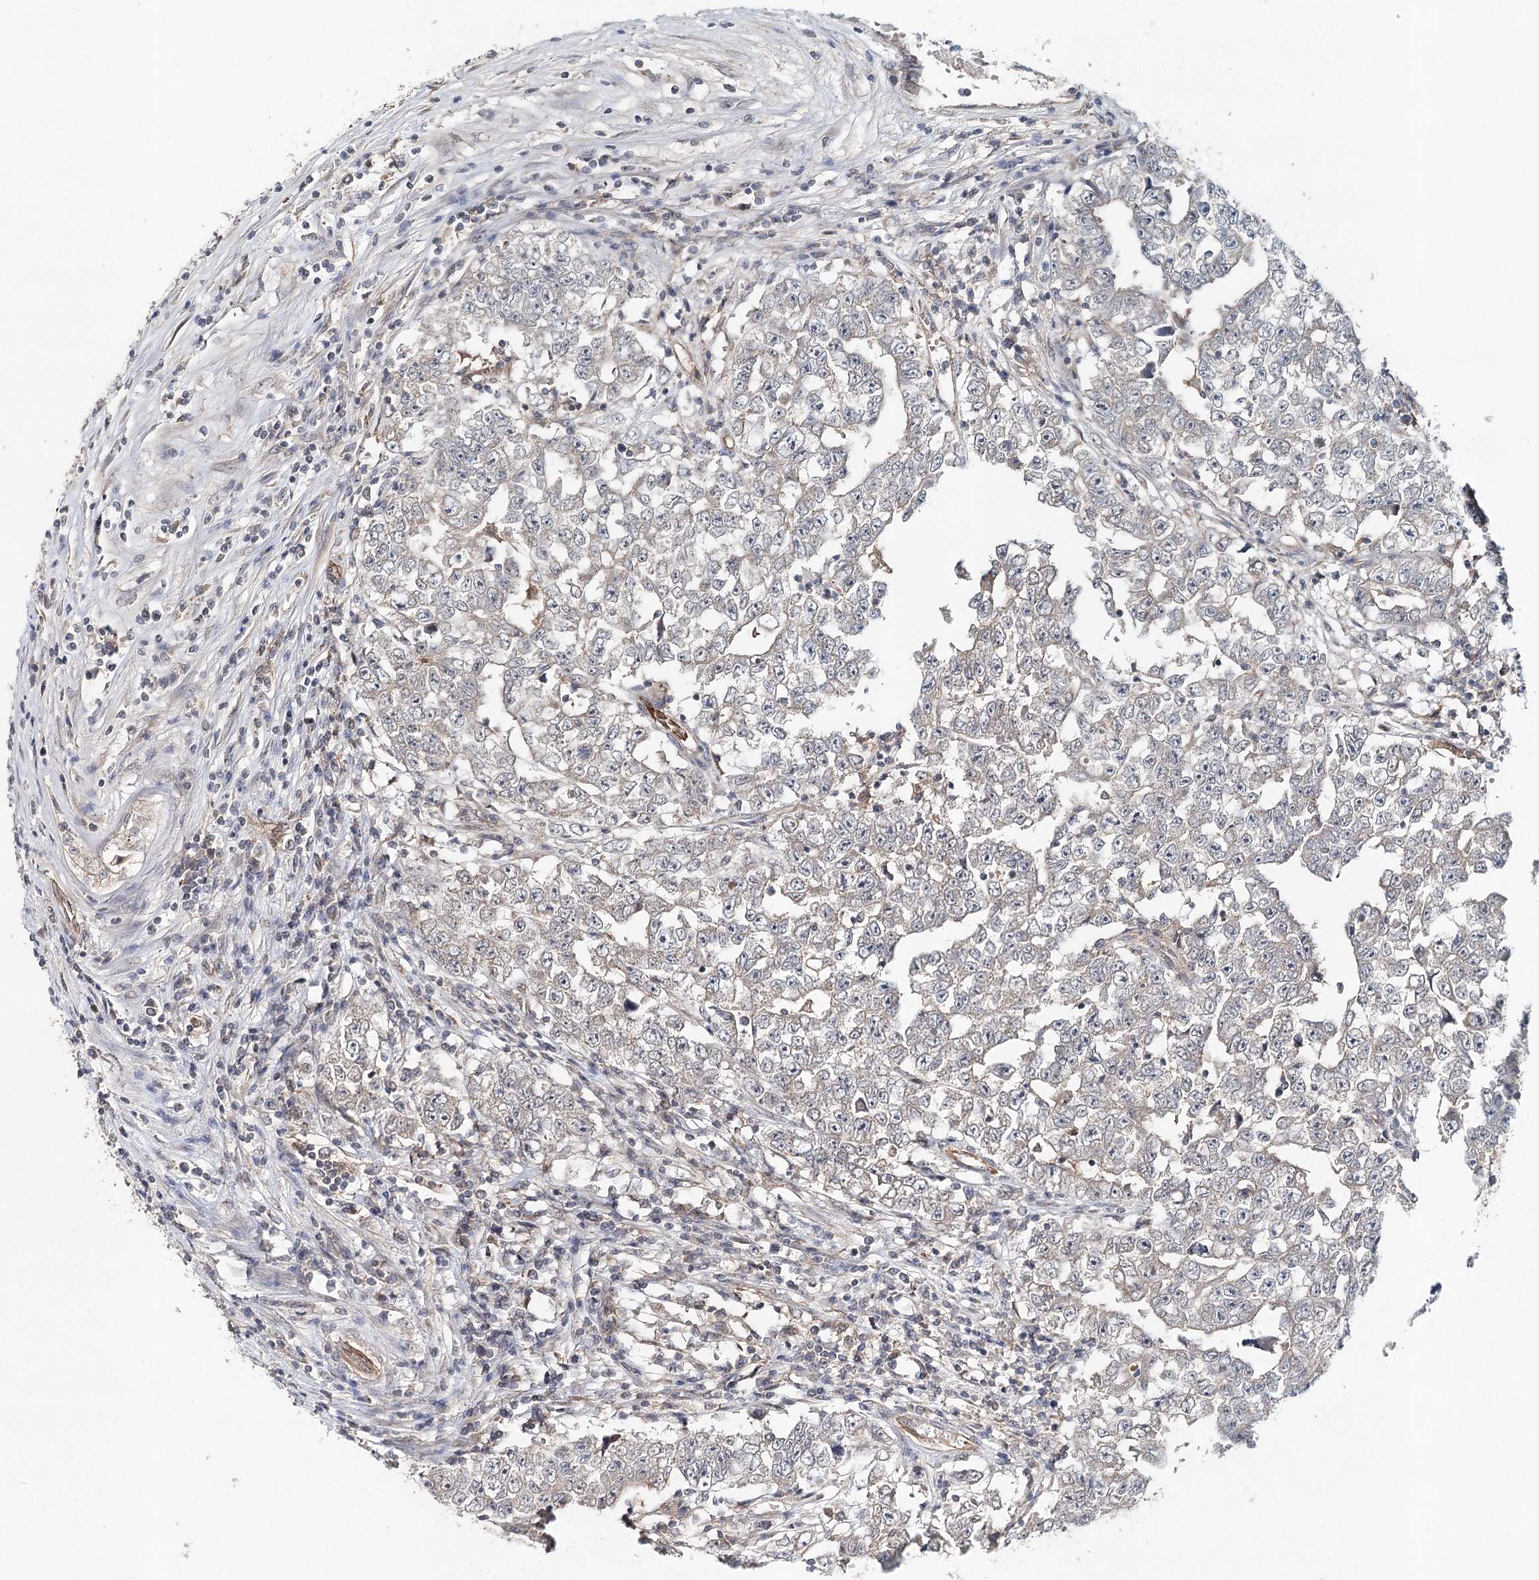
{"staining": {"intensity": "weak", "quantity": "25%-75%", "location": "cytoplasmic/membranous"}, "tissue": "testis cancer", "cell_type": "Tumor cells", "image_type": "cancer", "snomed": [{"axis": "morphology", "description": "Carcinoma, Embryonal, NOS"}, {"axis": "topography", "description": "Testis"}], "caption": "The immunohistochemical stain labels weak cytoplasmic/membranous expression in tumor cells of embryonal carcinoma (testis) tissue. (DAB (3,3'-diaminobenzidine) IHC, brown staining for protein, blue staining for nuclei).", "gene": "SYNPO", "patient": {"sex": "male", "age": 25}}